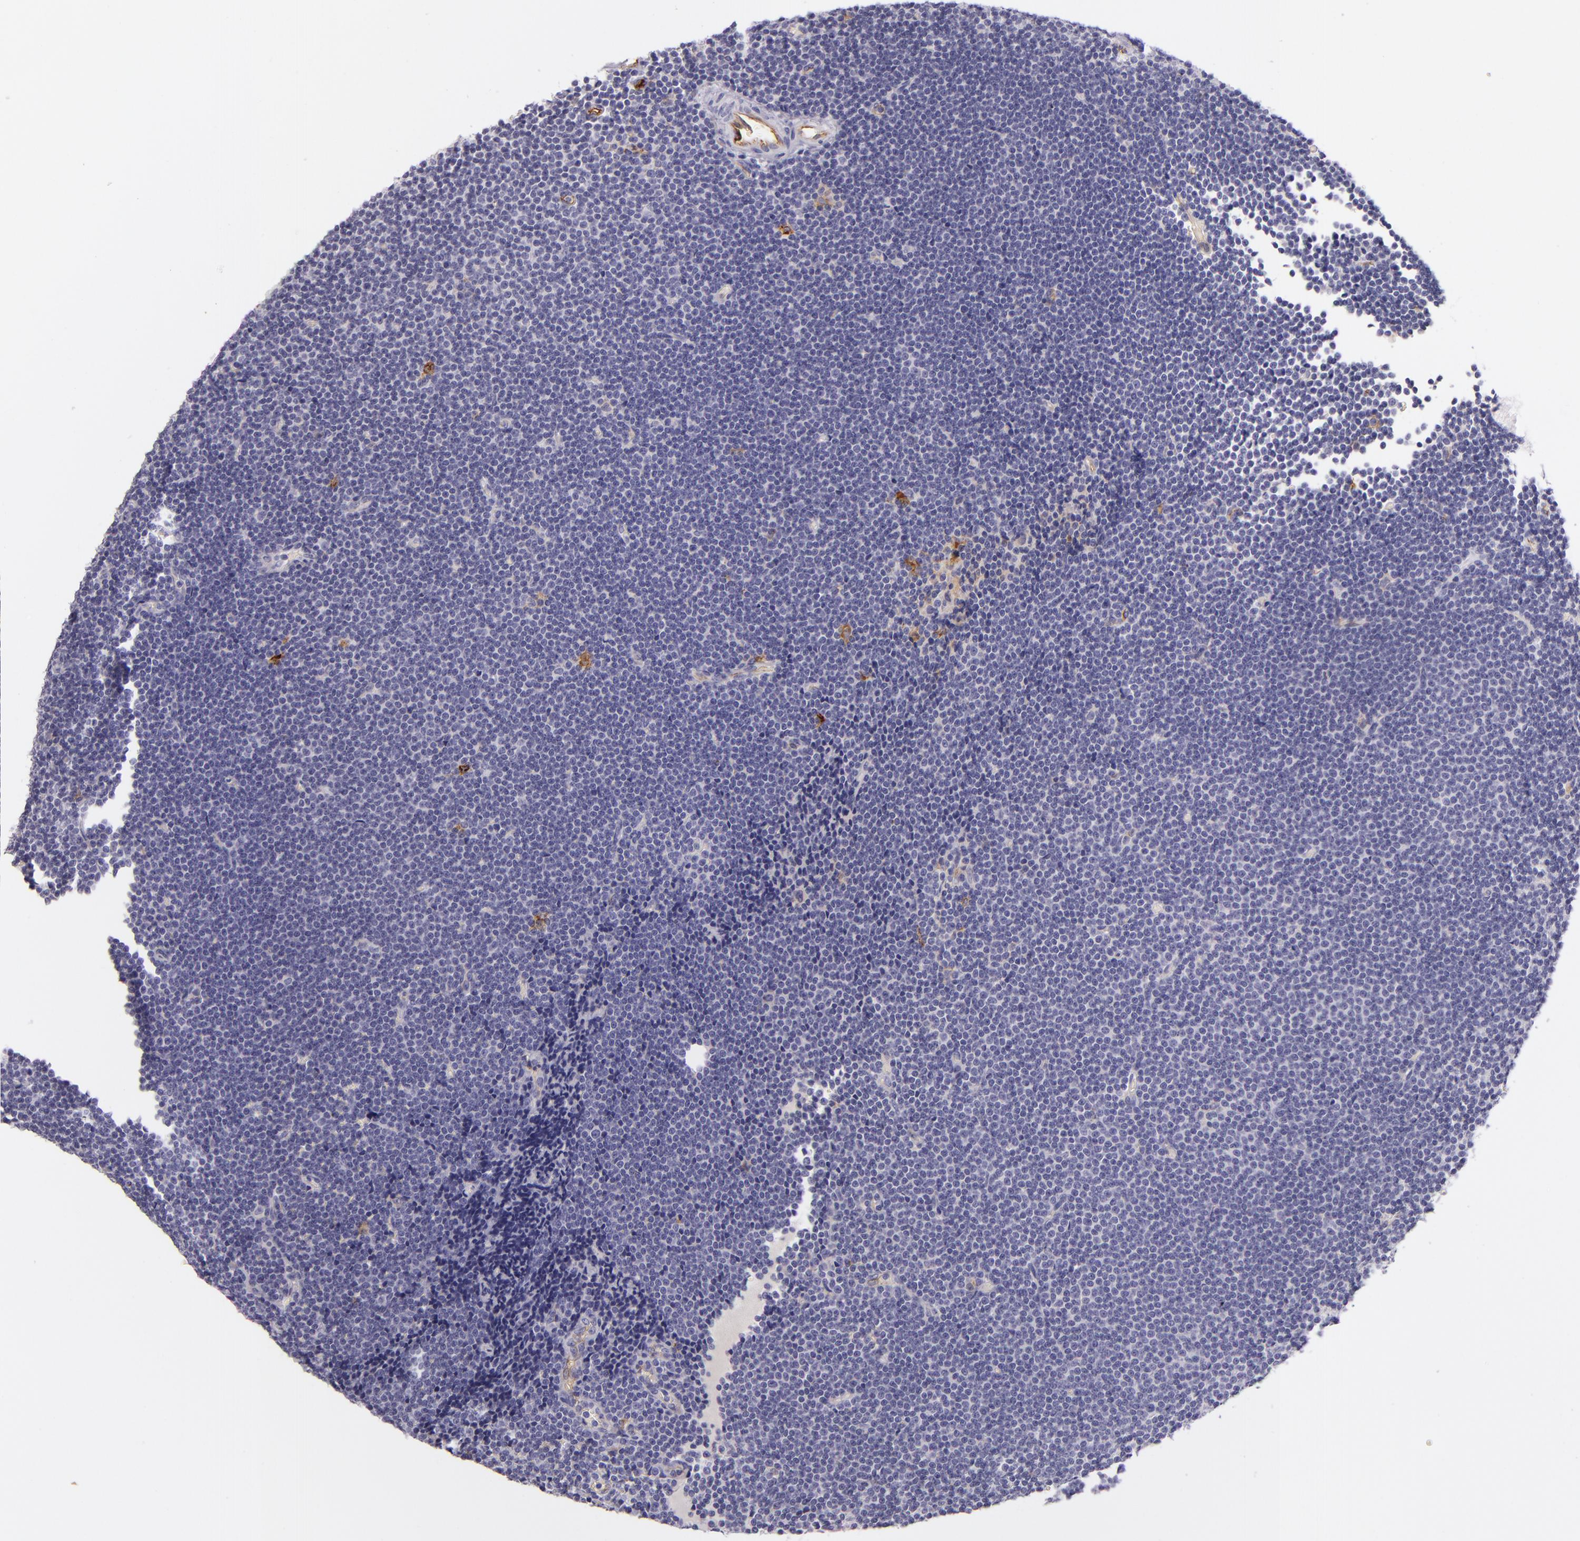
{"staining": {"intensity": "weak", "quantity": "<25%", "location": "cytoplasmic/membranous"}, "tissue": "lymphoma", "cell_type": "Tumor cells", "image_type": "cancer", "snomed": [{"axis": "morphology", "description": "Malignant lymphoma, non-Hodgkin's type, Low grade"}, {"axis": "topography", "description": "Lymph node"}], "caption": "The immunohistochemistry micrograph has no significant expression in tumor cells of malignant lymphoma, non-Hodgkin's type (low-grade) tissue.", "gene": "ICAM1", "patient": {"sex": "female", "age": 73}}